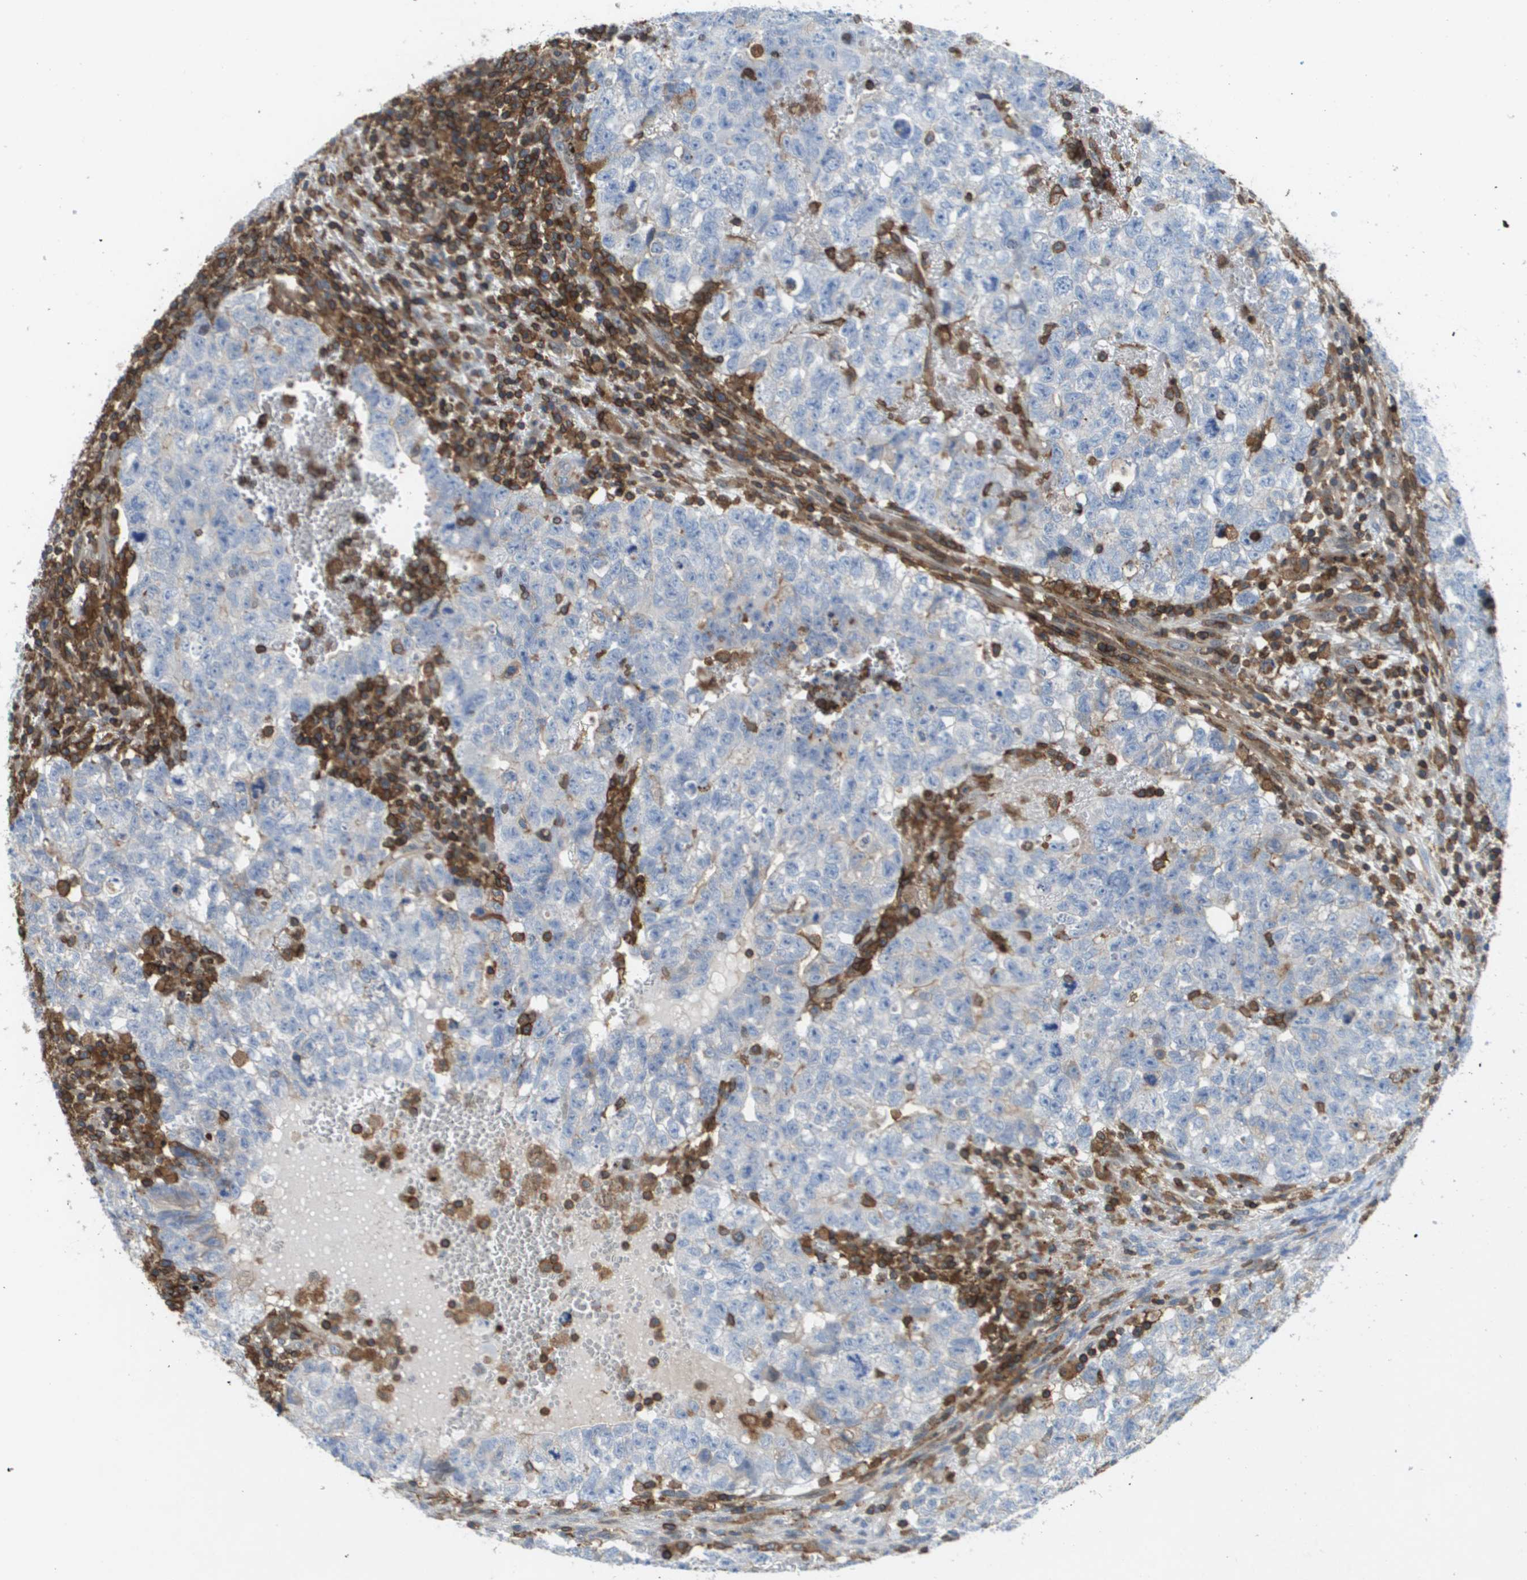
{"staining": {"intensity": "negative", "quantity": "none", "location": "none"}, "tissue": "testis cancer", "cell_type": "Tumor cells", "image_type": "cancer", "snomed": [{"axis": "morphology", "description": "Seminoma, NOS"}, {"axis": "morphology", "description": "Carcinoma, Embryonal, NOS"}, {"axis": "topography", "description": "Testis"}], "caption": "Immunohistochemistry micrograph of neoplastic tissue: testis cancer (seminoma) stained with DAB exhibits no significant protein positivity in tumor cells.", "gene": "PASK", "patient": {"sex": "male", "age": 38}}